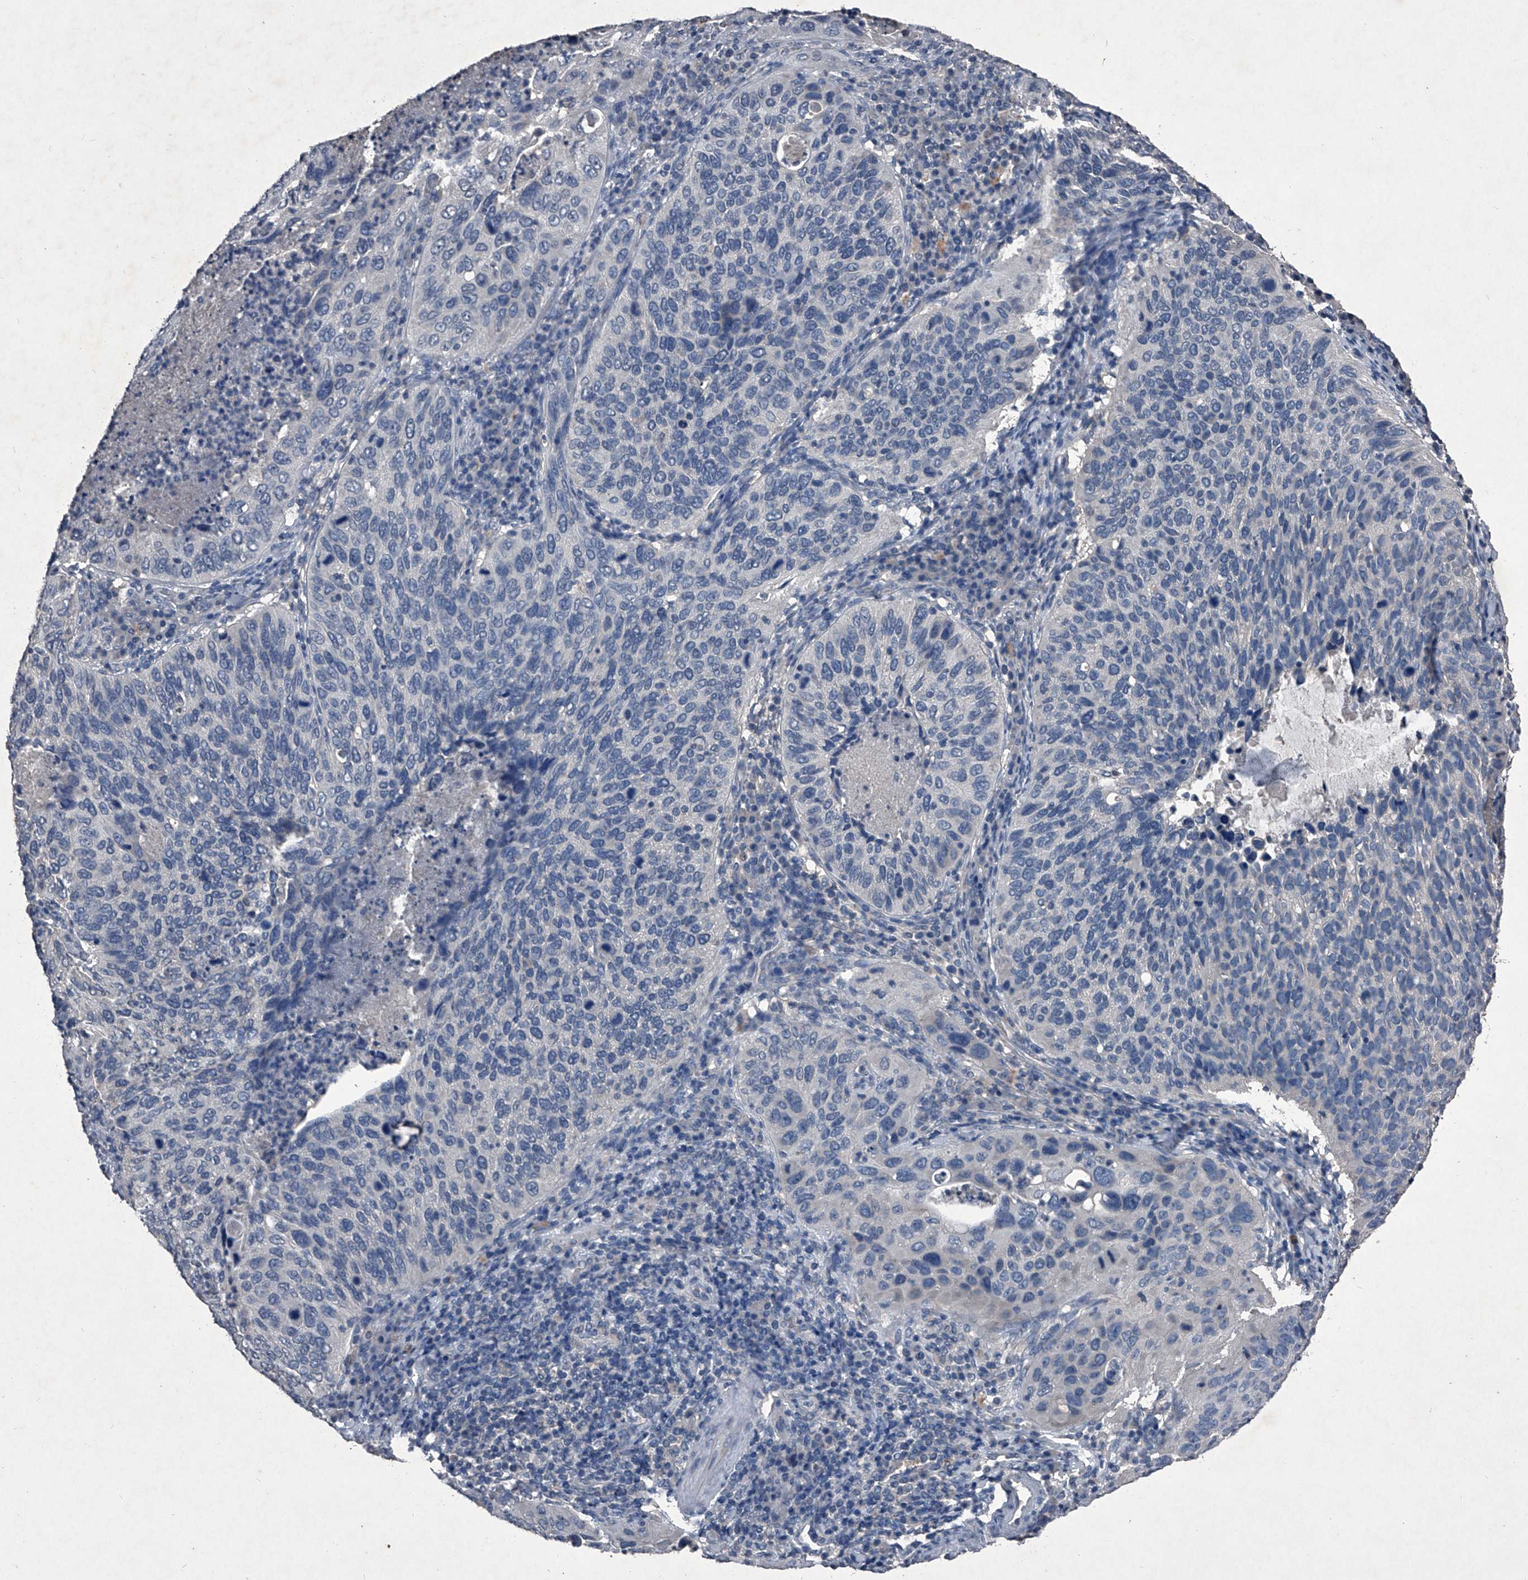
{"staining": {"intensity": "negative", "quantity": "none", "location": "none"}, "tissue": "cervical cancer", "cell_type": "Tumor cells", "image_type": "cancer", "snomed": [{"axis": "morphology", "description": "Squamous cell carcinoma, NOS"}, {"axis": "topography", "description": "Cervix"}], "caption": "This image is of squamous cell carcinoma (cervical) stained with IHC to label a protein in brown with the nuclei are counter-stained blue. There is no expression in tumor cells.", "gene": "MAPKAP1", "patient": {"sex": "female", "age": 38}}